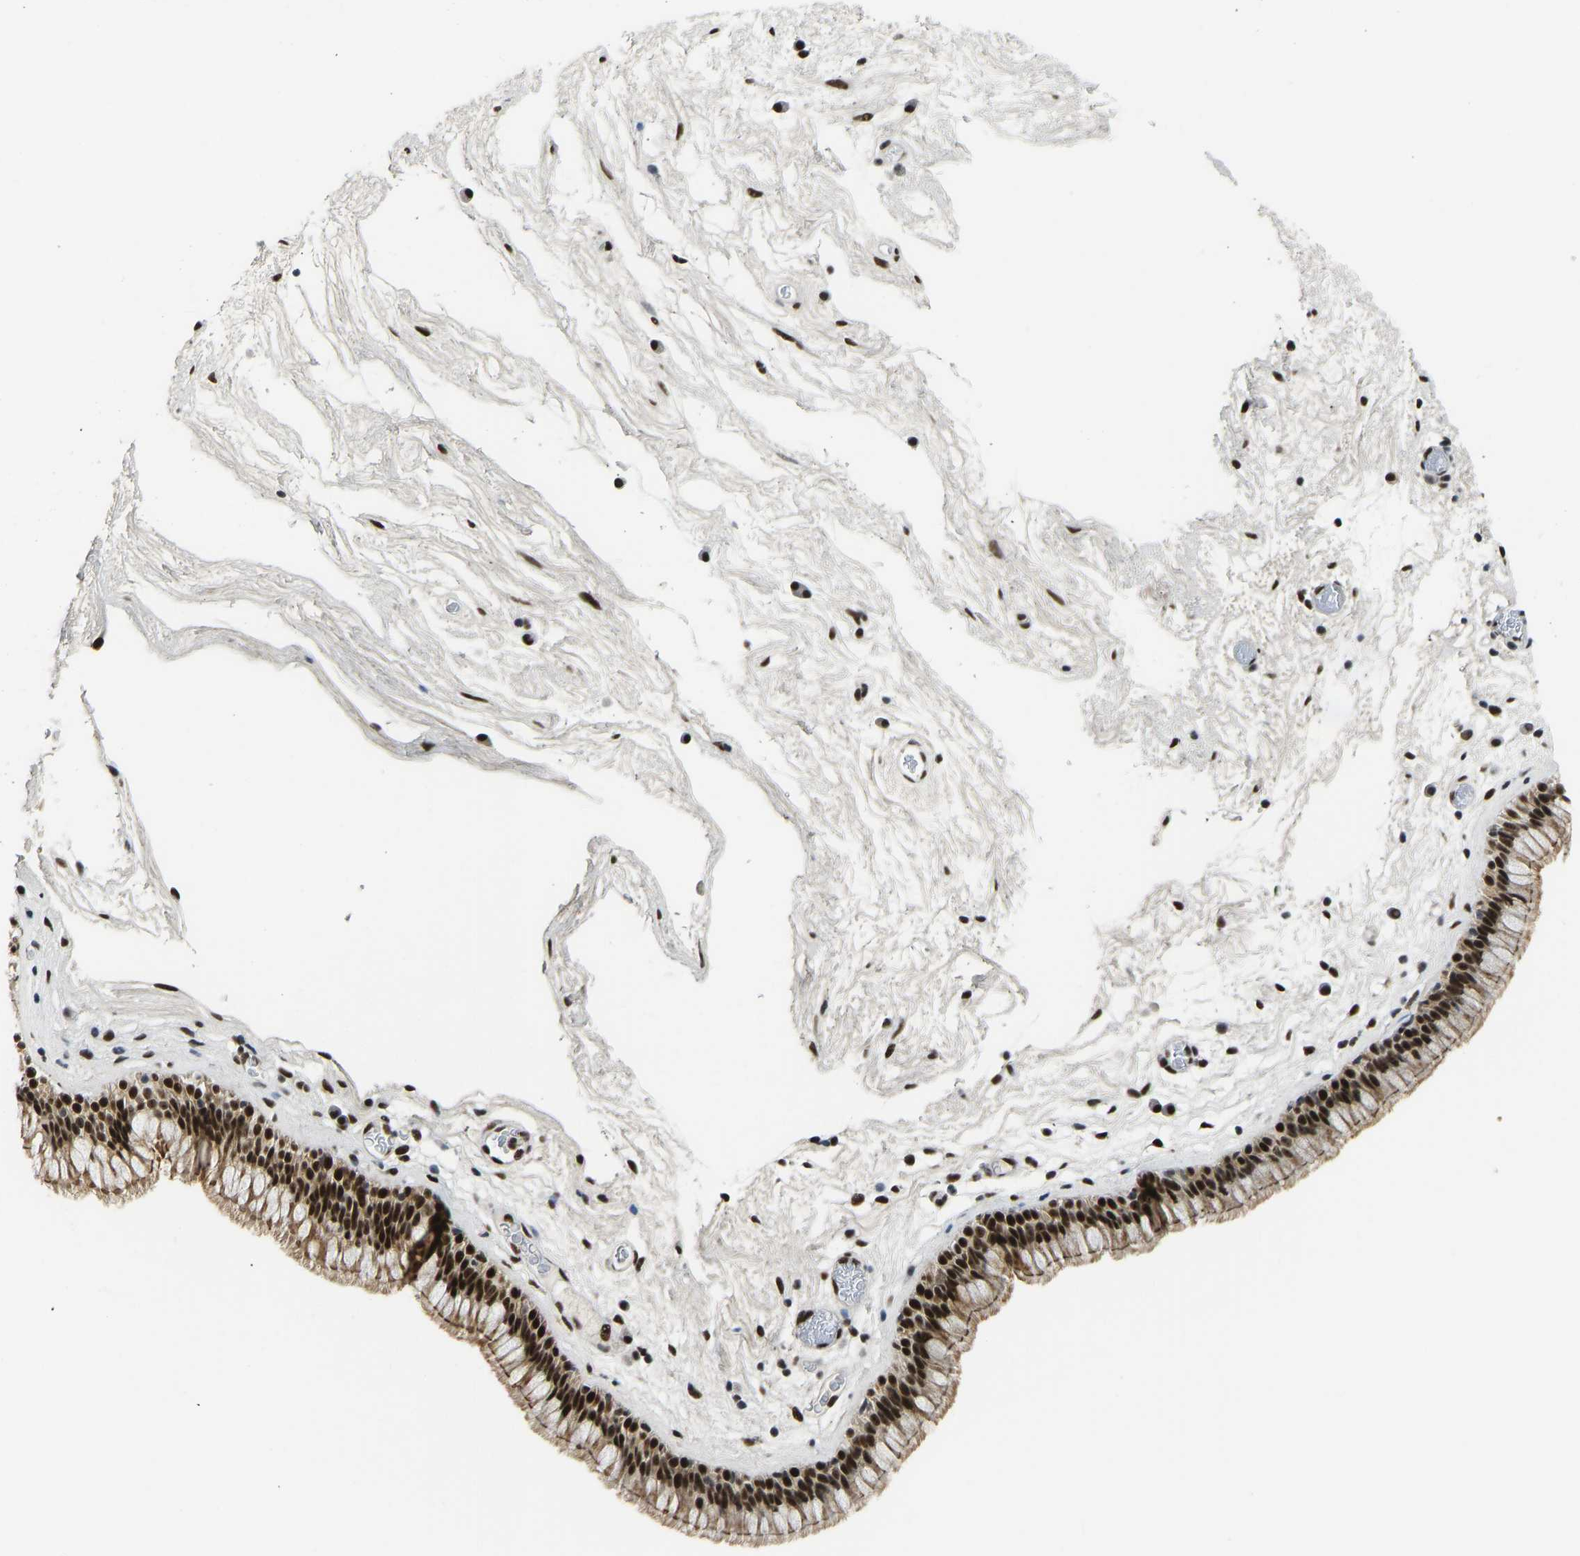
{"staining": {"intensity": "strong", "quantity": ">75%", "location": "cytoplasmic/membranous,nuclear"}, "tissue": "nasopharynx", "cell_type": "Respiratory epithelial cells", "image_type": "normal", "snomed": [{"axis": "morphology", "description": "Normal tissue, NOS"}, {"axis": "morphology", "description": "Inflammation, NOS"}, {"axis": "topography", "description": "Nasopharynx"}], "caption": "High-magnification brightfield microscopy of benign nasopharynx stained with DAB (3,3'-diaminobenzidine) (brown) and counterstained with hematoxylin (blue). respiratory epithelial cells exhibit strong cytoplasmic/membranous,nuclear staining is present in approximately>75% of cells.", "gene": "FOXK1", "patient": {"sex": "male", "age": 48}}